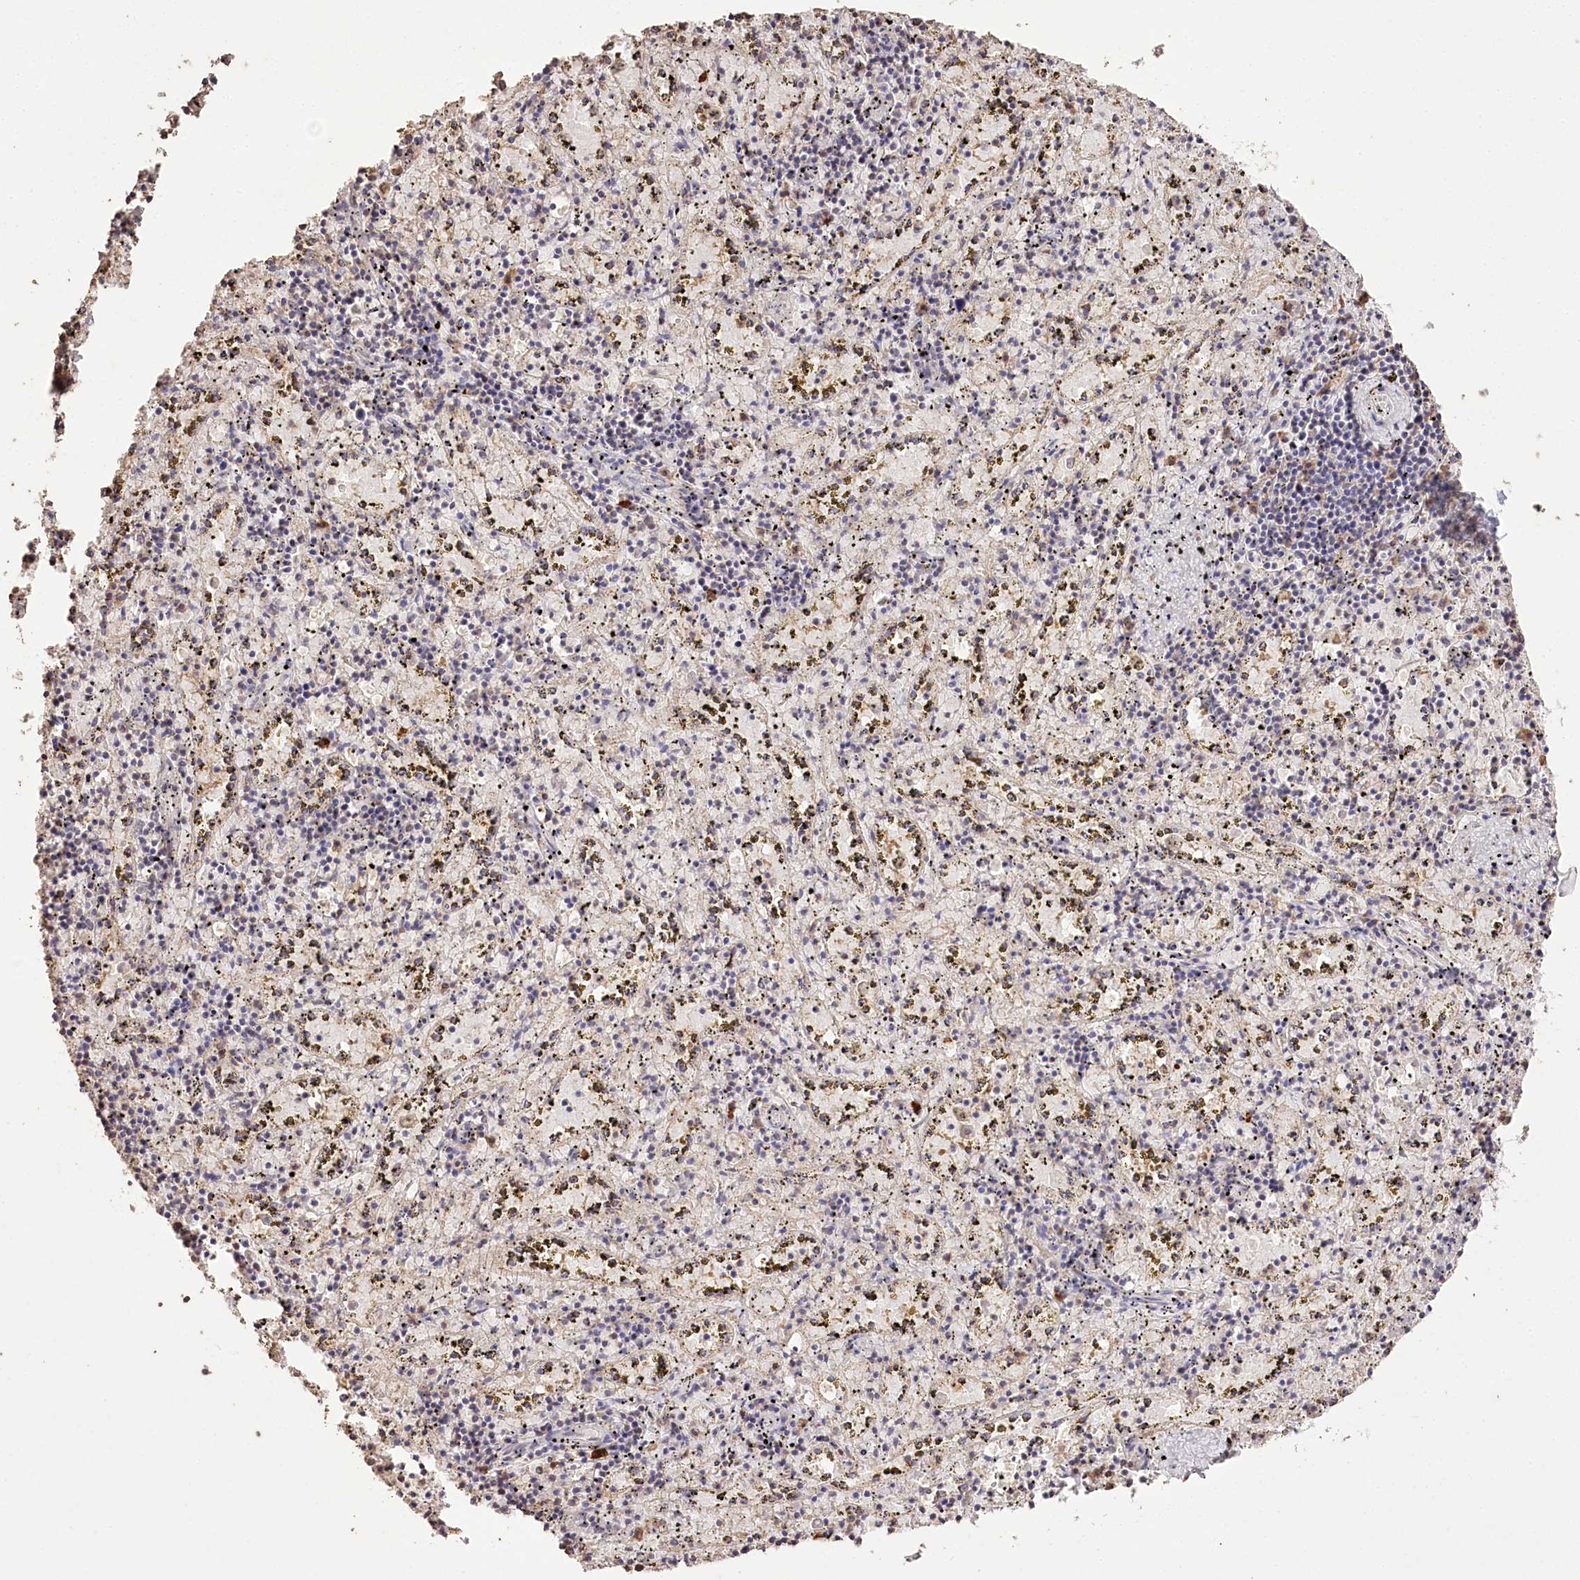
{"staining": {"intensity": "moderate", "quantity": "<25%", "location": "cytoplasmic/membranous"}, "tissue": "spleen", "cell_type": "Cells in red pulp", "image_type": "normal", "snomed": [{"axis": "morphology", "description": "Normal tissue, NOS"}, {"axis": "topography", "description": "Spleen"}], "caption": "Immunohistochemistry (DAB) staining of benign human spleen demonstrates moderate cytoplasmic/membranous protein staining in about <25% of cells in red pulp.", "gene": "IREB2", "patient": {"sex": "male", "age": 11}}